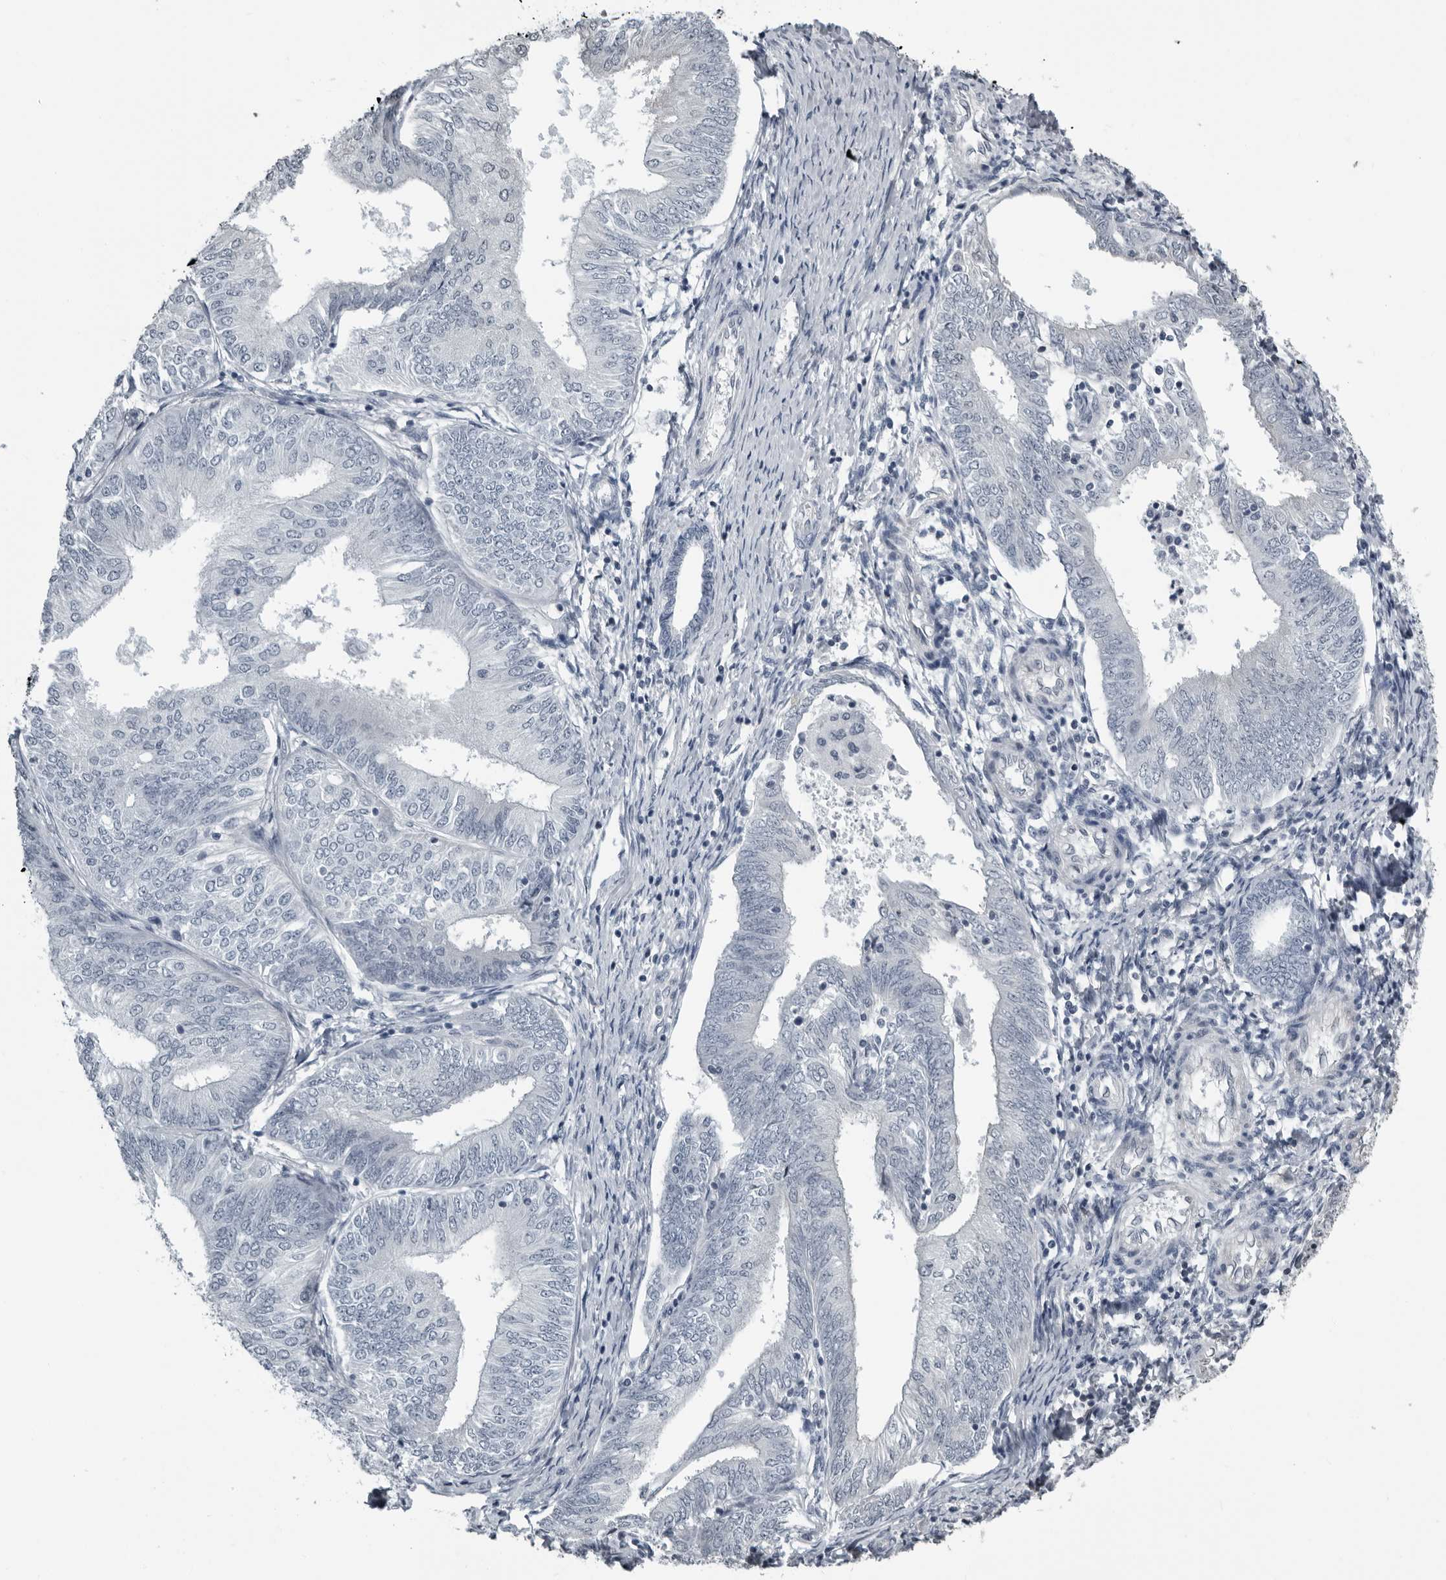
{"staining": {"intensity": "negative", "quantity": "none", "location": "none"}, "tissue": "endometrial cancer", "cell_type": "Tumor cells", "image_type": "cancer", "snomed": [{"axis": "morphology", "description": "Adenocarcinoma, NOS"}, {"axis": "topography", "description": "Endometrium"}], "caption": "Protein analysis of endometrial cancer (adenocarcinoma) displays no significant expression in tumor cells. (Immunohistochemistry, brightfield microscopy, high magnification).", "gene": "PRRX2", "patient": {"sex": "female", "age": 58}}